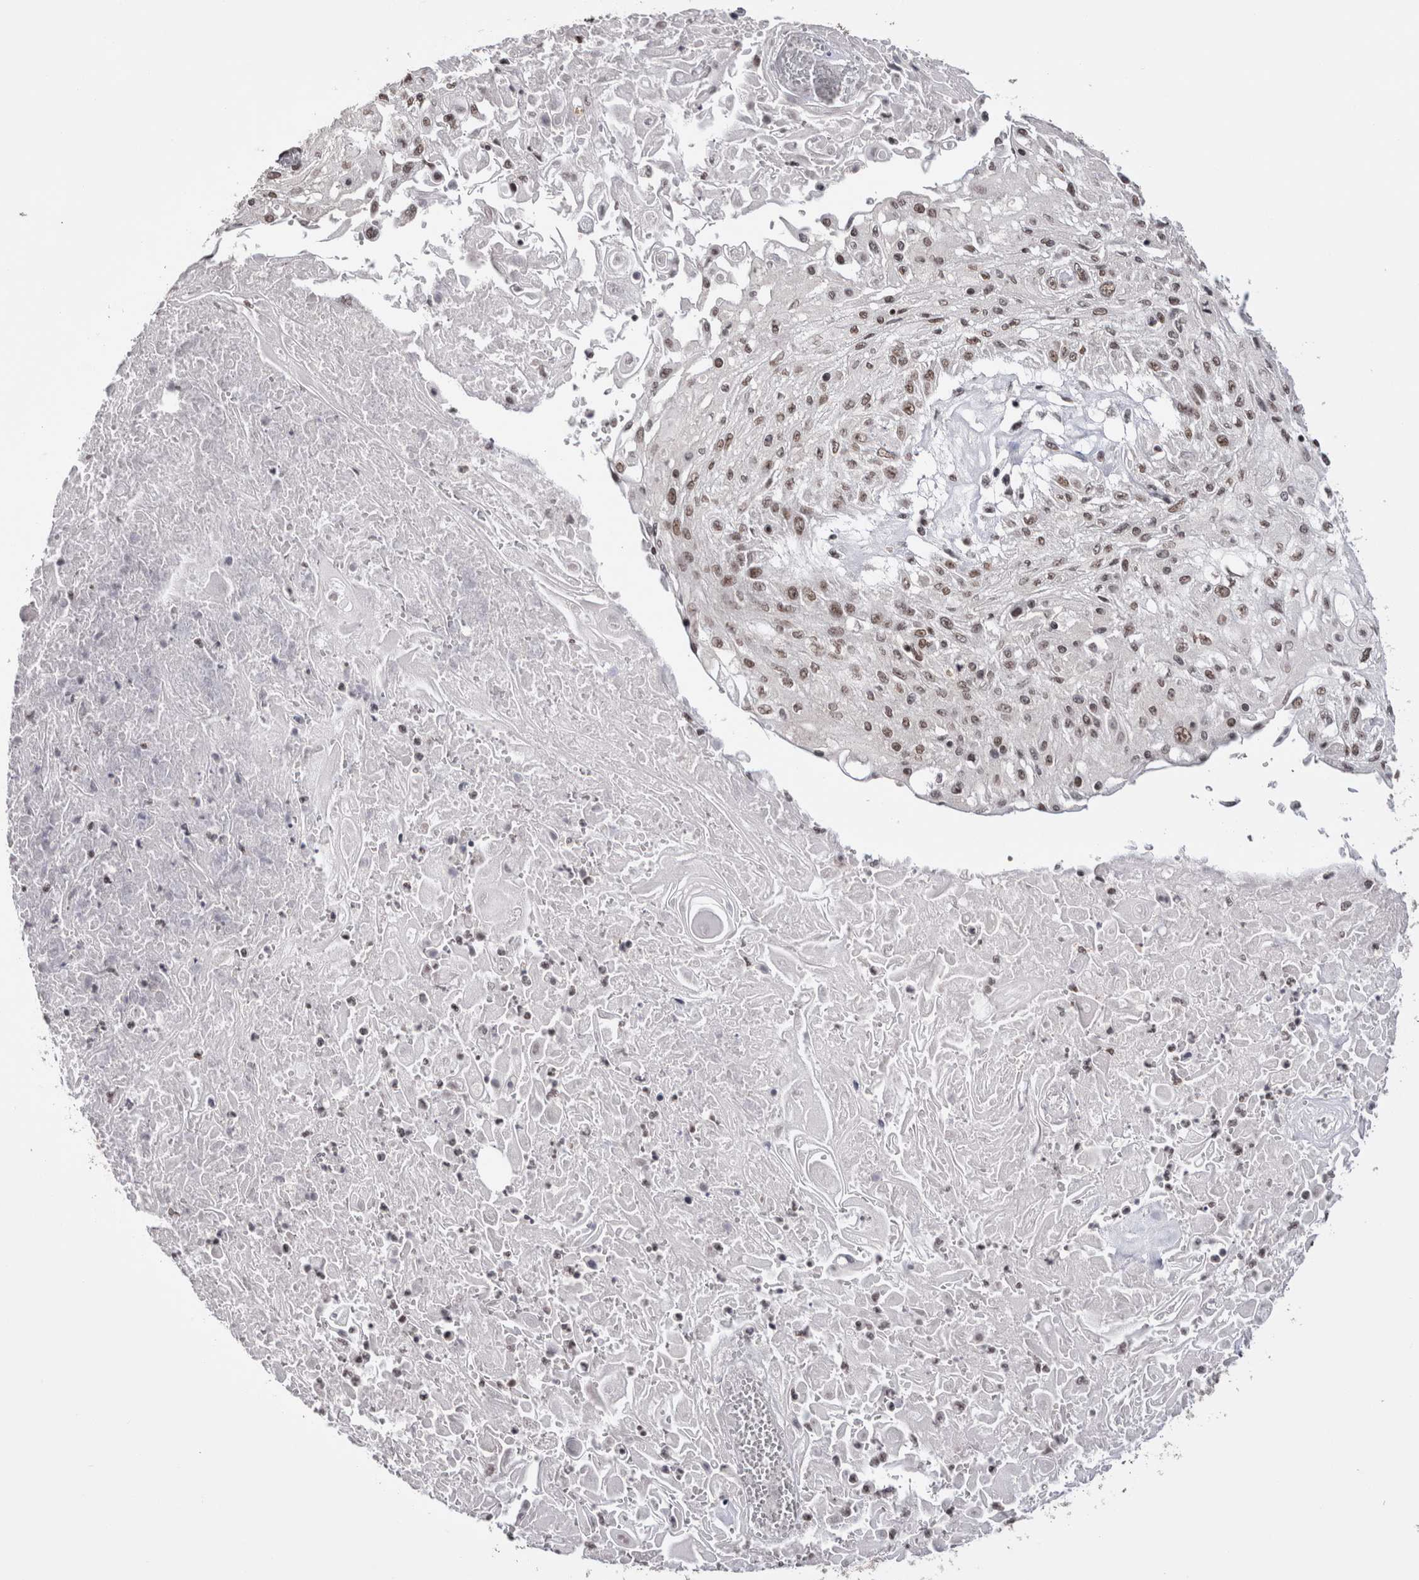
{"staining": {"intensity": "moderate", "quantity": ">75%", "location": "nuclear"}, "tissue": "skin cancer", "cell_type": "Tumor cells", "image_type": "cancer", "snomed": [{"axis": "morphology", "description": "Squamous cell carcinoma, NOS"}, {"axis": "topography", "description": "Skin"}], "caption": "Moderate nuclear protein expression is seen in approximately >75% of tumor cells in squamous cell carcinoma (skin).", "gene": "SMC1A", "patient": {"sex": "male", "age": 75}}